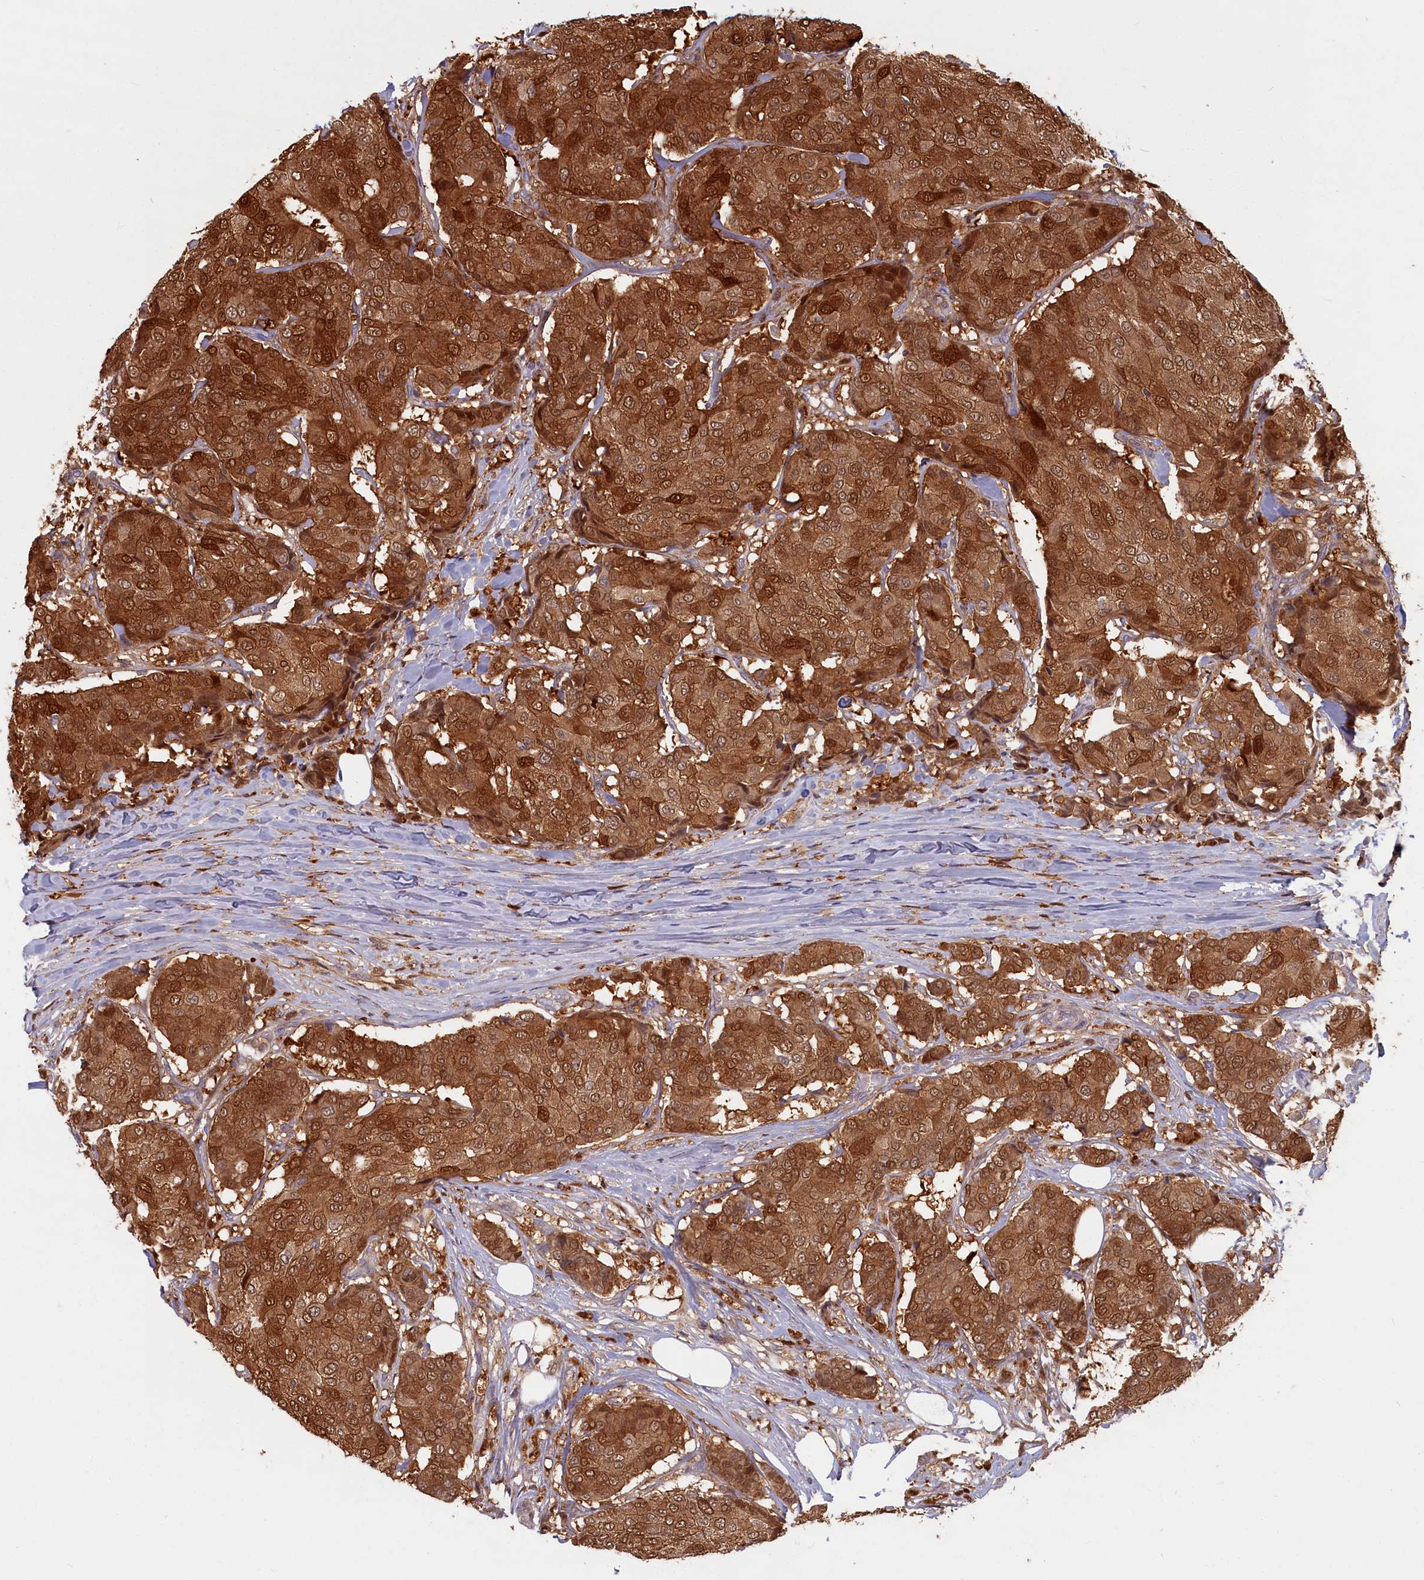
{"staining": {"intensity": "strong", "quantity": ">75%", "location": "cytoplasmic/membranous,nuclear"}, "tissue": "breast cancer", "cell_type": "Tumor cells", "image_type": "cancer", "snomed": [{"axis": "morphology", "description": "Duct carcinoma"}, {"axis": "topography", "description": "Breast"}], "caption": "Immunohistochemical staining of breast invasive ductal carcinoma exhibits strong cytoplasmic/membranous and nuclear protein expression in approximately >75% of tumor cells. The staining was performed using DAB (3,3'-diaminobenzidine), with brown indicating positive protein expression. Nuclei are stained blue with hematoxylin.", "gene": "BLVRB", "patient": {"sex": "female", "age": 75}}